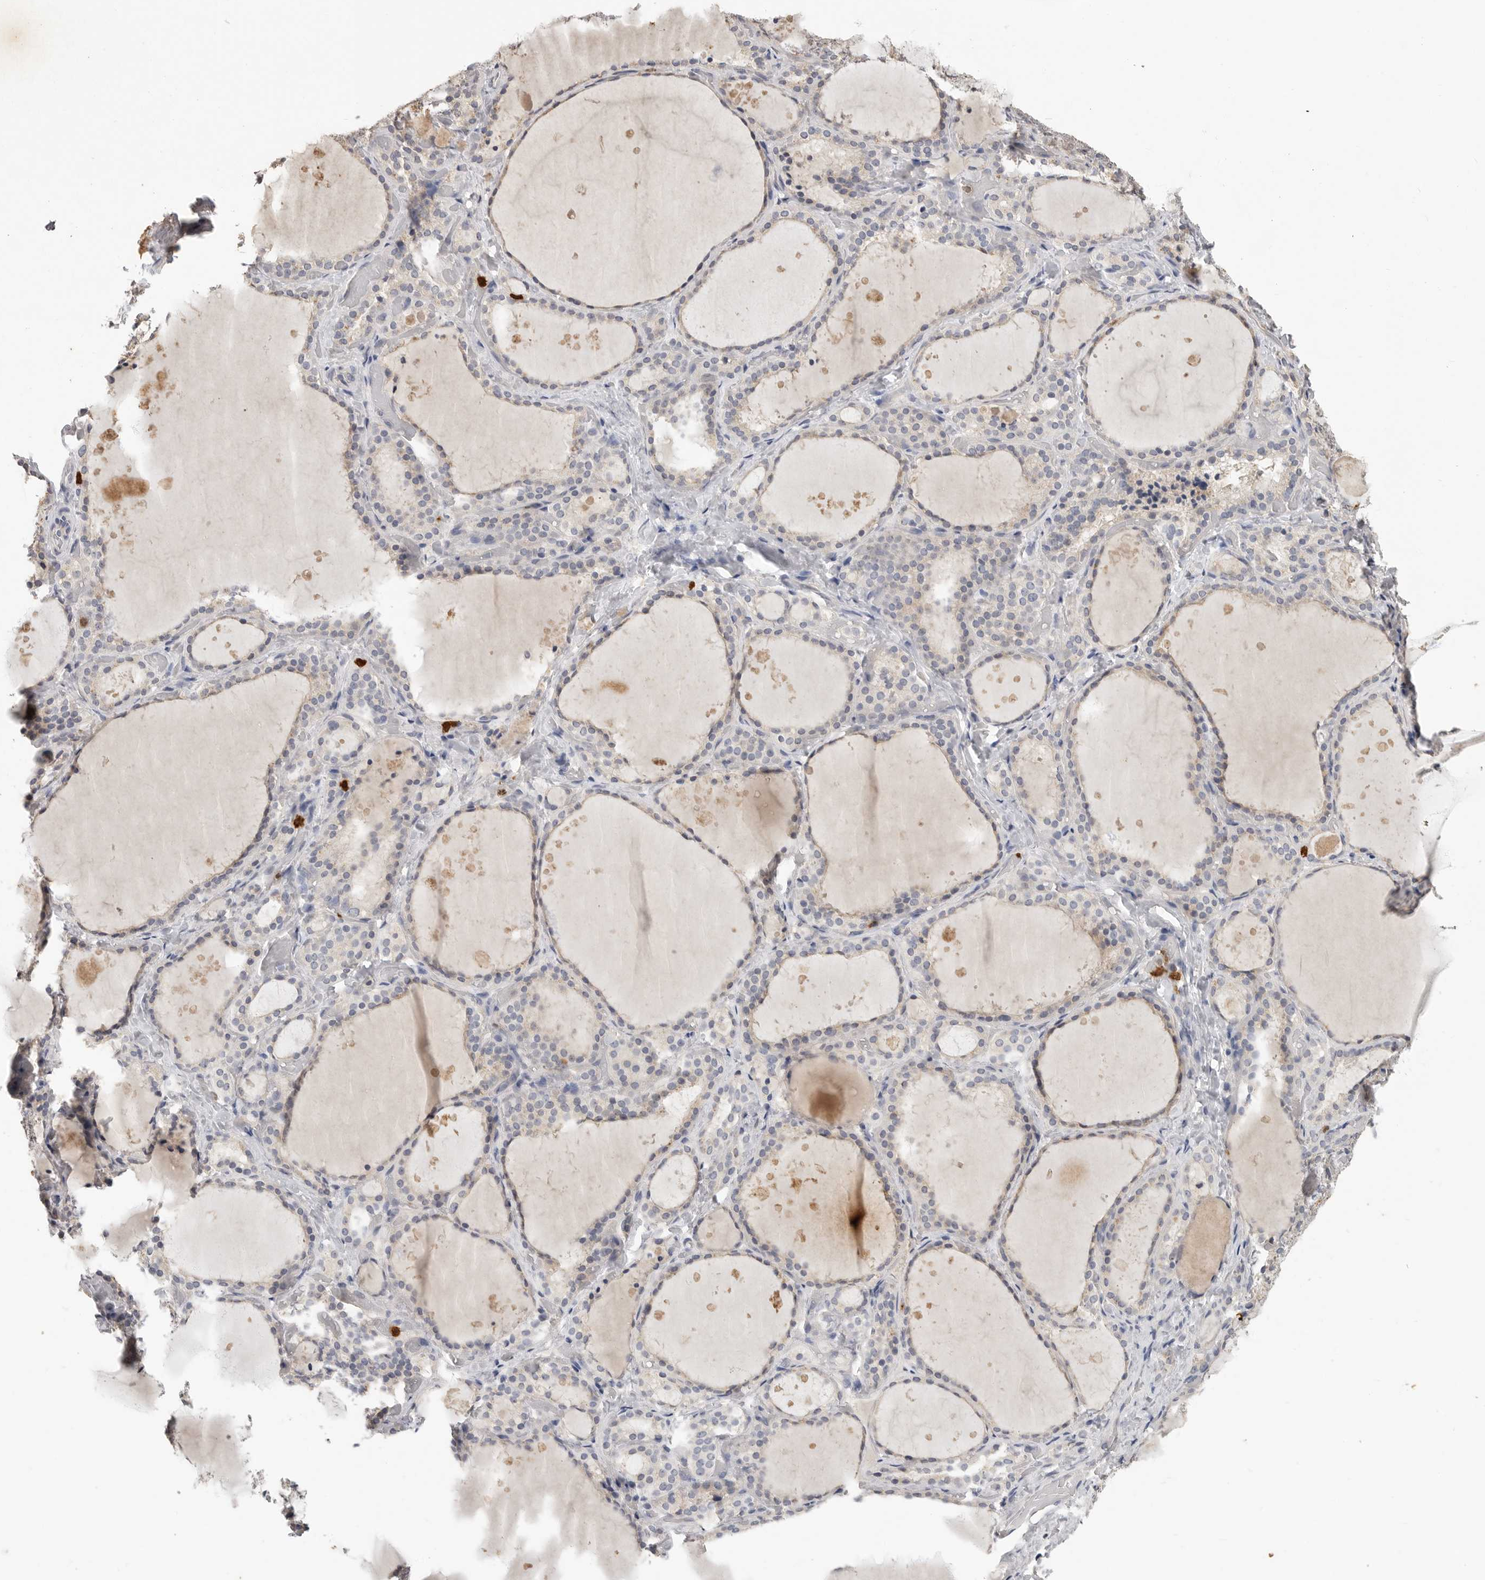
{"staining": {"intensity": "negative", "quantity": "none", "location": "none"}, "tissue": "thyroid gland", "cell_type": "Glandular cells", "image_type": "normal", "snomed": [{"axis": "morphology", "description": "Normal tissue, NOS"}, {"axis": "topography", "description": "Thyroid gland"}], "caption": "An immunohistochemistry (IHC) photomicrograph of unremarkable thyroid gland is shown. There is no staining in glandular cells of thyroid gland. (DAB (3,3'-diaminobenzidine) immunohistochemistry visualized using brightfield microscopy, high magnification).", "gene": "LTBR", "patient": {"sex": "female", "age": 44}}